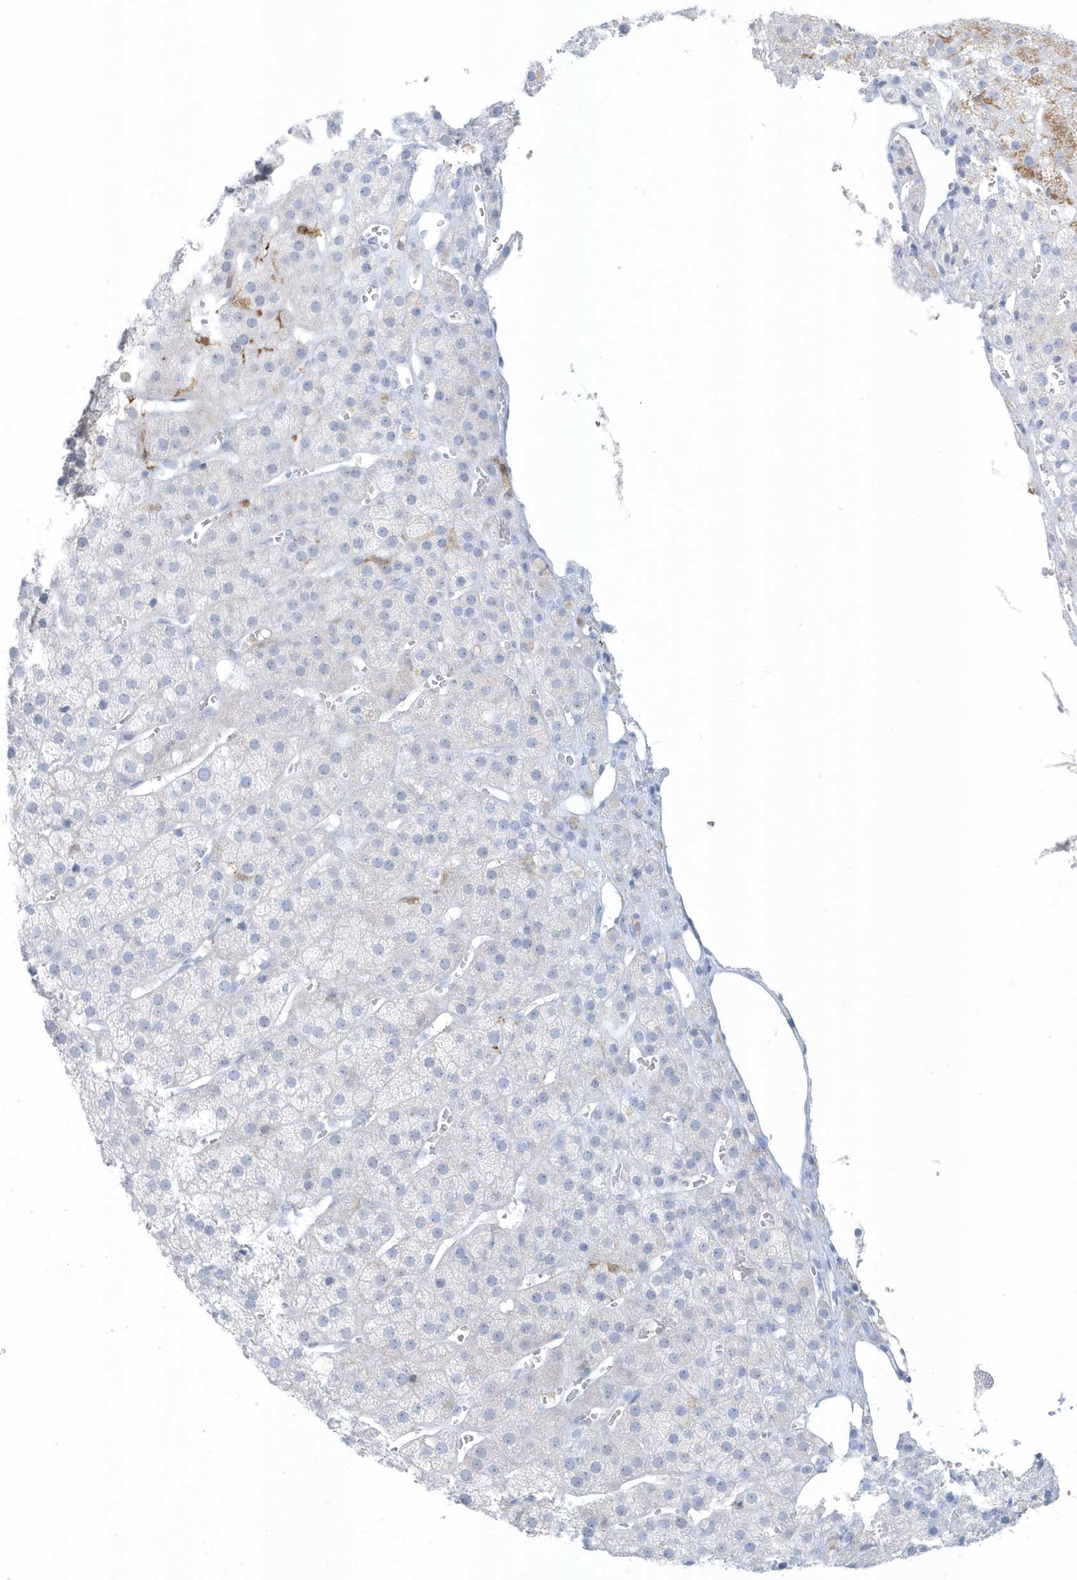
{"staining": {"intensity": "moderate", "quantity": "<25%", "location": "cytoplasmic/membranous"}, "tissue": "adrenal gland", "cell_type": "Glandular cells", "image_type": "normal", "snomed": [{"axis": "morphology", "description": "Normal tissue, NOS"}, {"axis": "topography", "description": "Adrenal gland"}], "caption": "Protein staining of benign adrenal gland displays moderate cytoplasmic/membranous positivity in approximately <25% of glandular cells.", "gene": "FAM98A", "patient": {"sex": "female", "age": 57}}